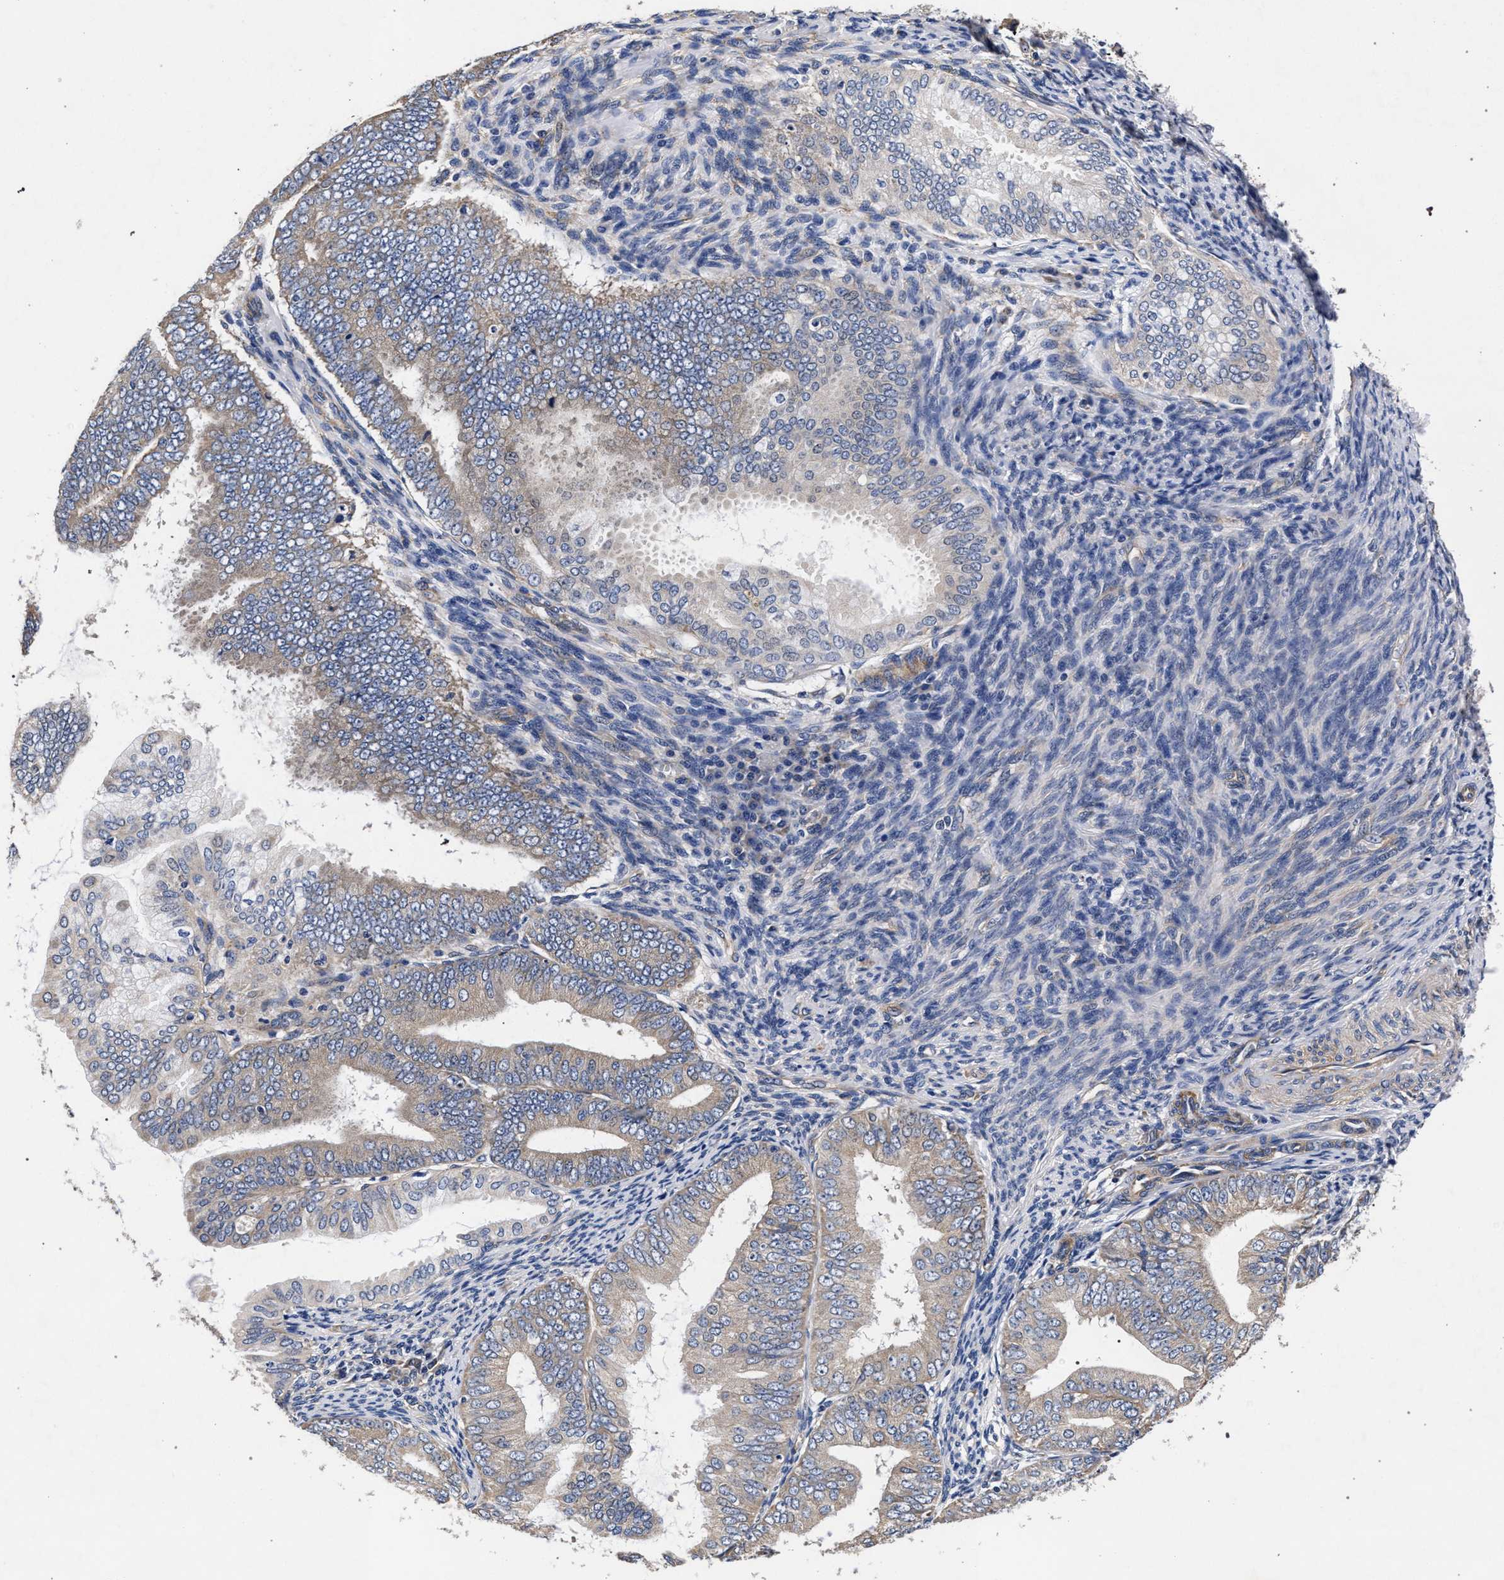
{"staining": {"intensity": "weak", "quantity": "25%-75%", "location": "cytoplasmic/membranous"}, "tissue": "endometrial cancer", "cell_type": "Tumor cells", "image_type": "cancer", "snomed": [{"axis": "morphology", "description": "Adenocarcinoma, NOS"}, {"axis": "topography", "description": "Endometrium"}], "caption": "High-magnification brightfield microscopy of endometrial cancer stained with DAB (brown) and counterstained with hematoxylin (blue). tumor cells exhibit weak cytoplasmic/membranous expression is present in approximately25%-75% of cells.", "gene": "CFAP95", "patient": {"sex": "female", "age": 63}}